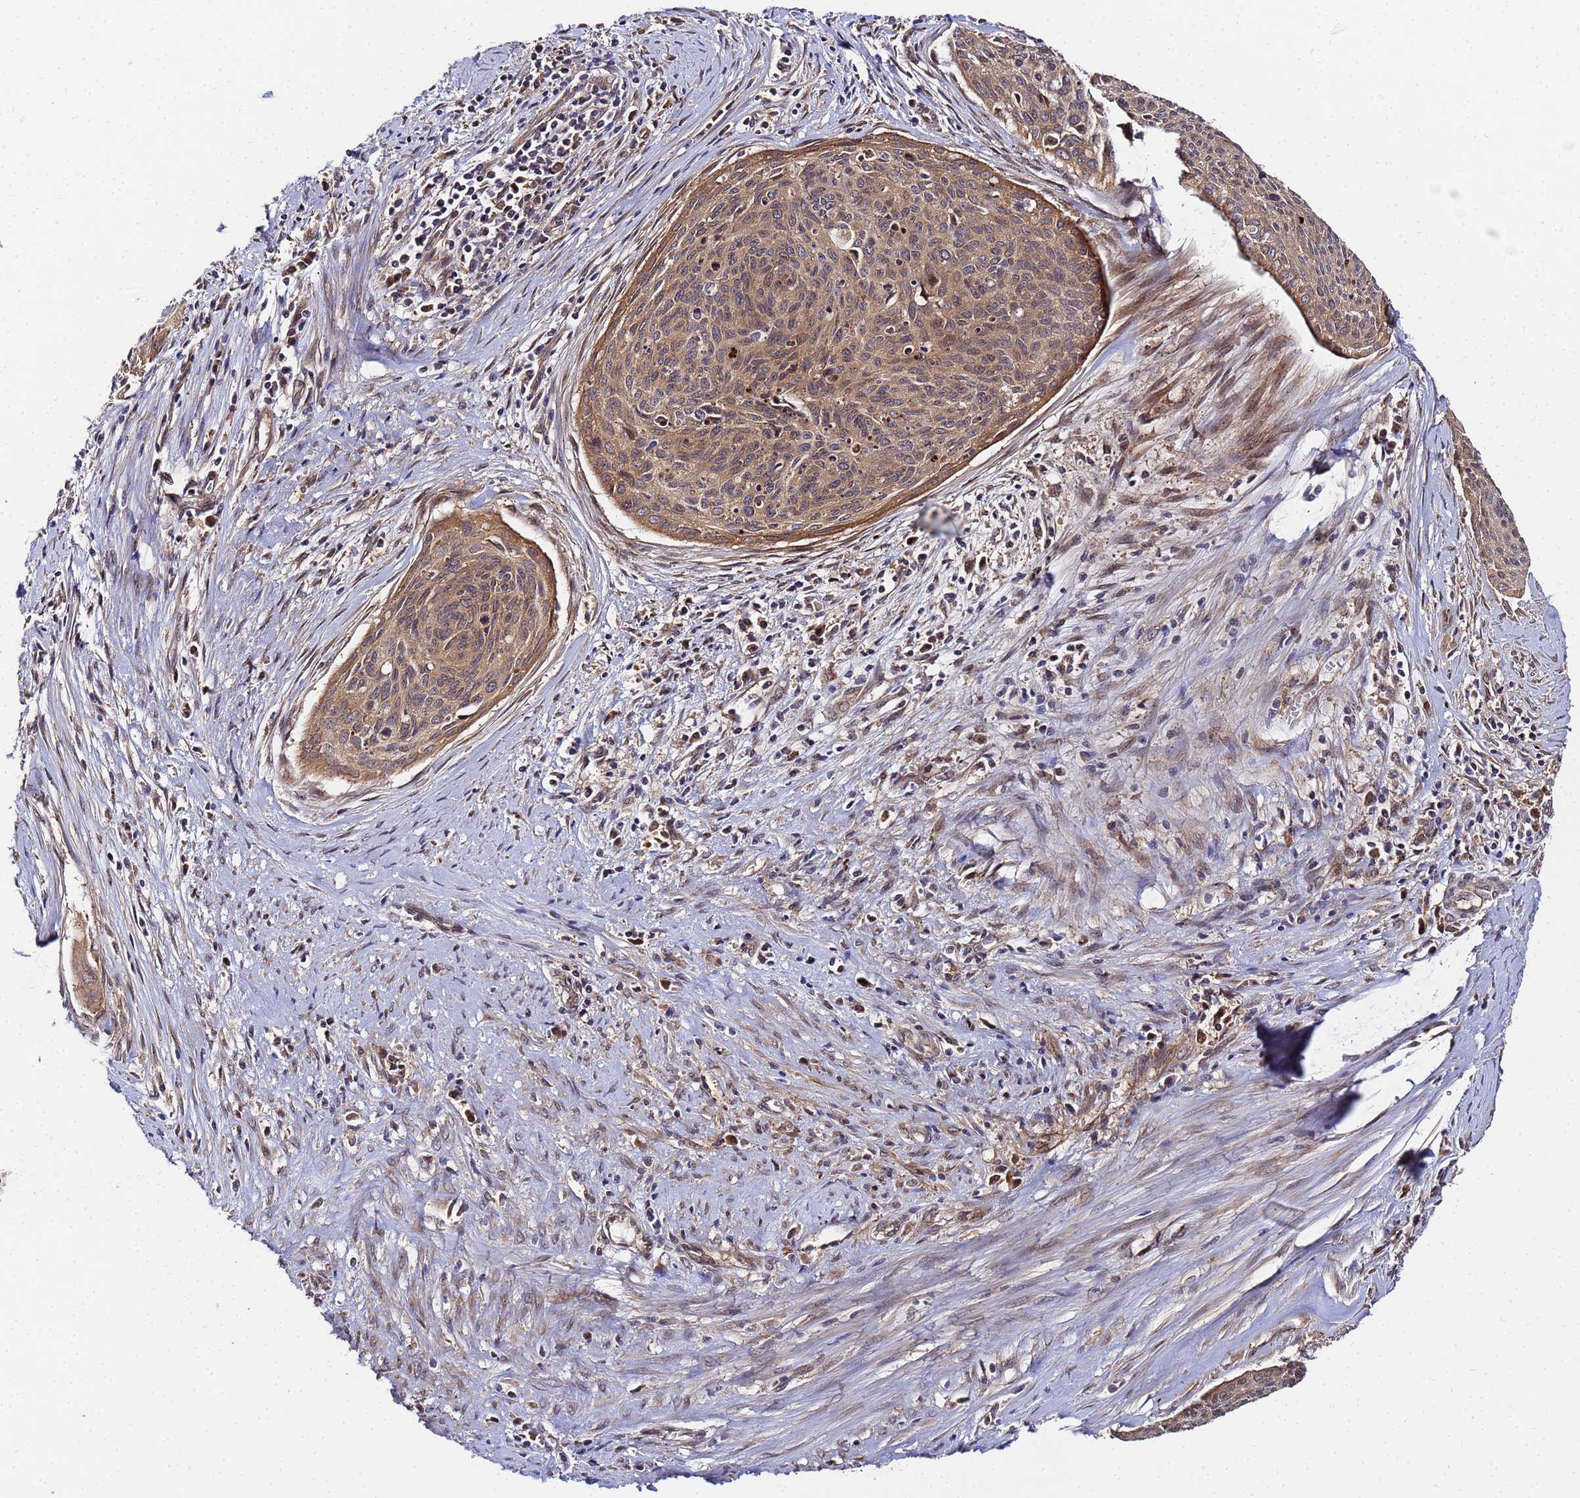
{"staining": {"intensity": "moderate", "quantity": ">75%", "location": "cytoplasmic/membranous"}, "tissue": "cervical cancer", "cell_type": "Tumor cells", "image_type": "cancer", "snomed": [{"axis": "morphology", "description": "Squamous cell carcinoma, NOS"}, {"axis": "topography", "description": "Cervix"}], "caption": "Immunohistochemistry photomicrograph of neoplastic tissue: human squamous cell carcinoma (cervical) stained using immunohistochemistry exhibits medium levels of moderate protein expression localized specifically in the cytoplasmic/membranous of tumor cells, appearing as a cytoplasmic/membranous brown color.", "gene": "UNC93B1", "patient": {"sex": "female", "age": 55}}